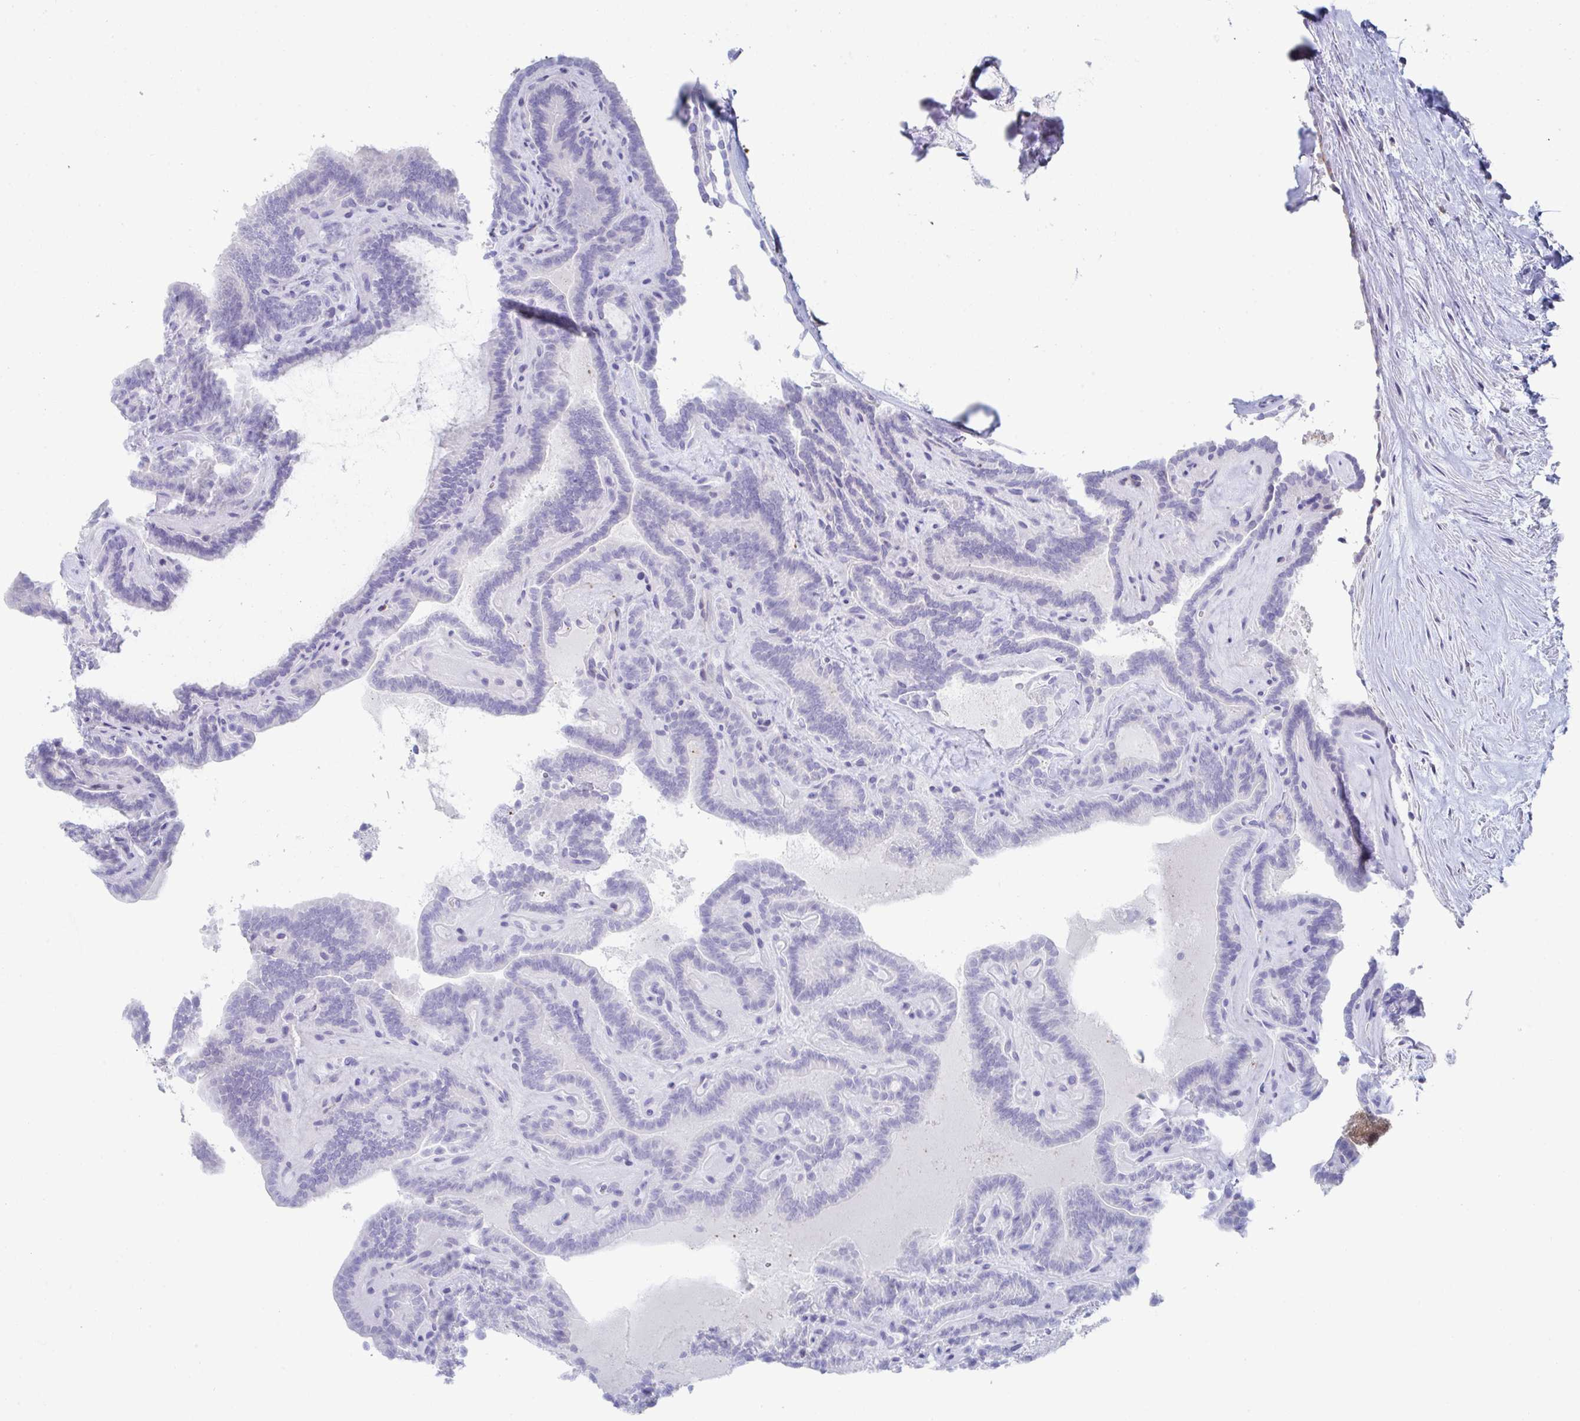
{"staining": {"intensity": "negative", "quantity": "none", "location": "none"}, "tissue": "thyroid cancer", "cell_type": "Tumor cells", "image_type": "cancer", "snomed": [{"axis": "morphology", "description": "Papillary adenocarcinoma, NOS"}, {"axis": "topography", "description": "Thyroid gland"}], "caption": "Tumor cells are negative for brown protein staining in thyroid papillary adenocarcinoma. (DAB (3,3'-diaminobenzidine) immunohistochemistry (IHC), high magnification).", "gene": "WNK1", "patient": {"sex": "female", "age": 21}}